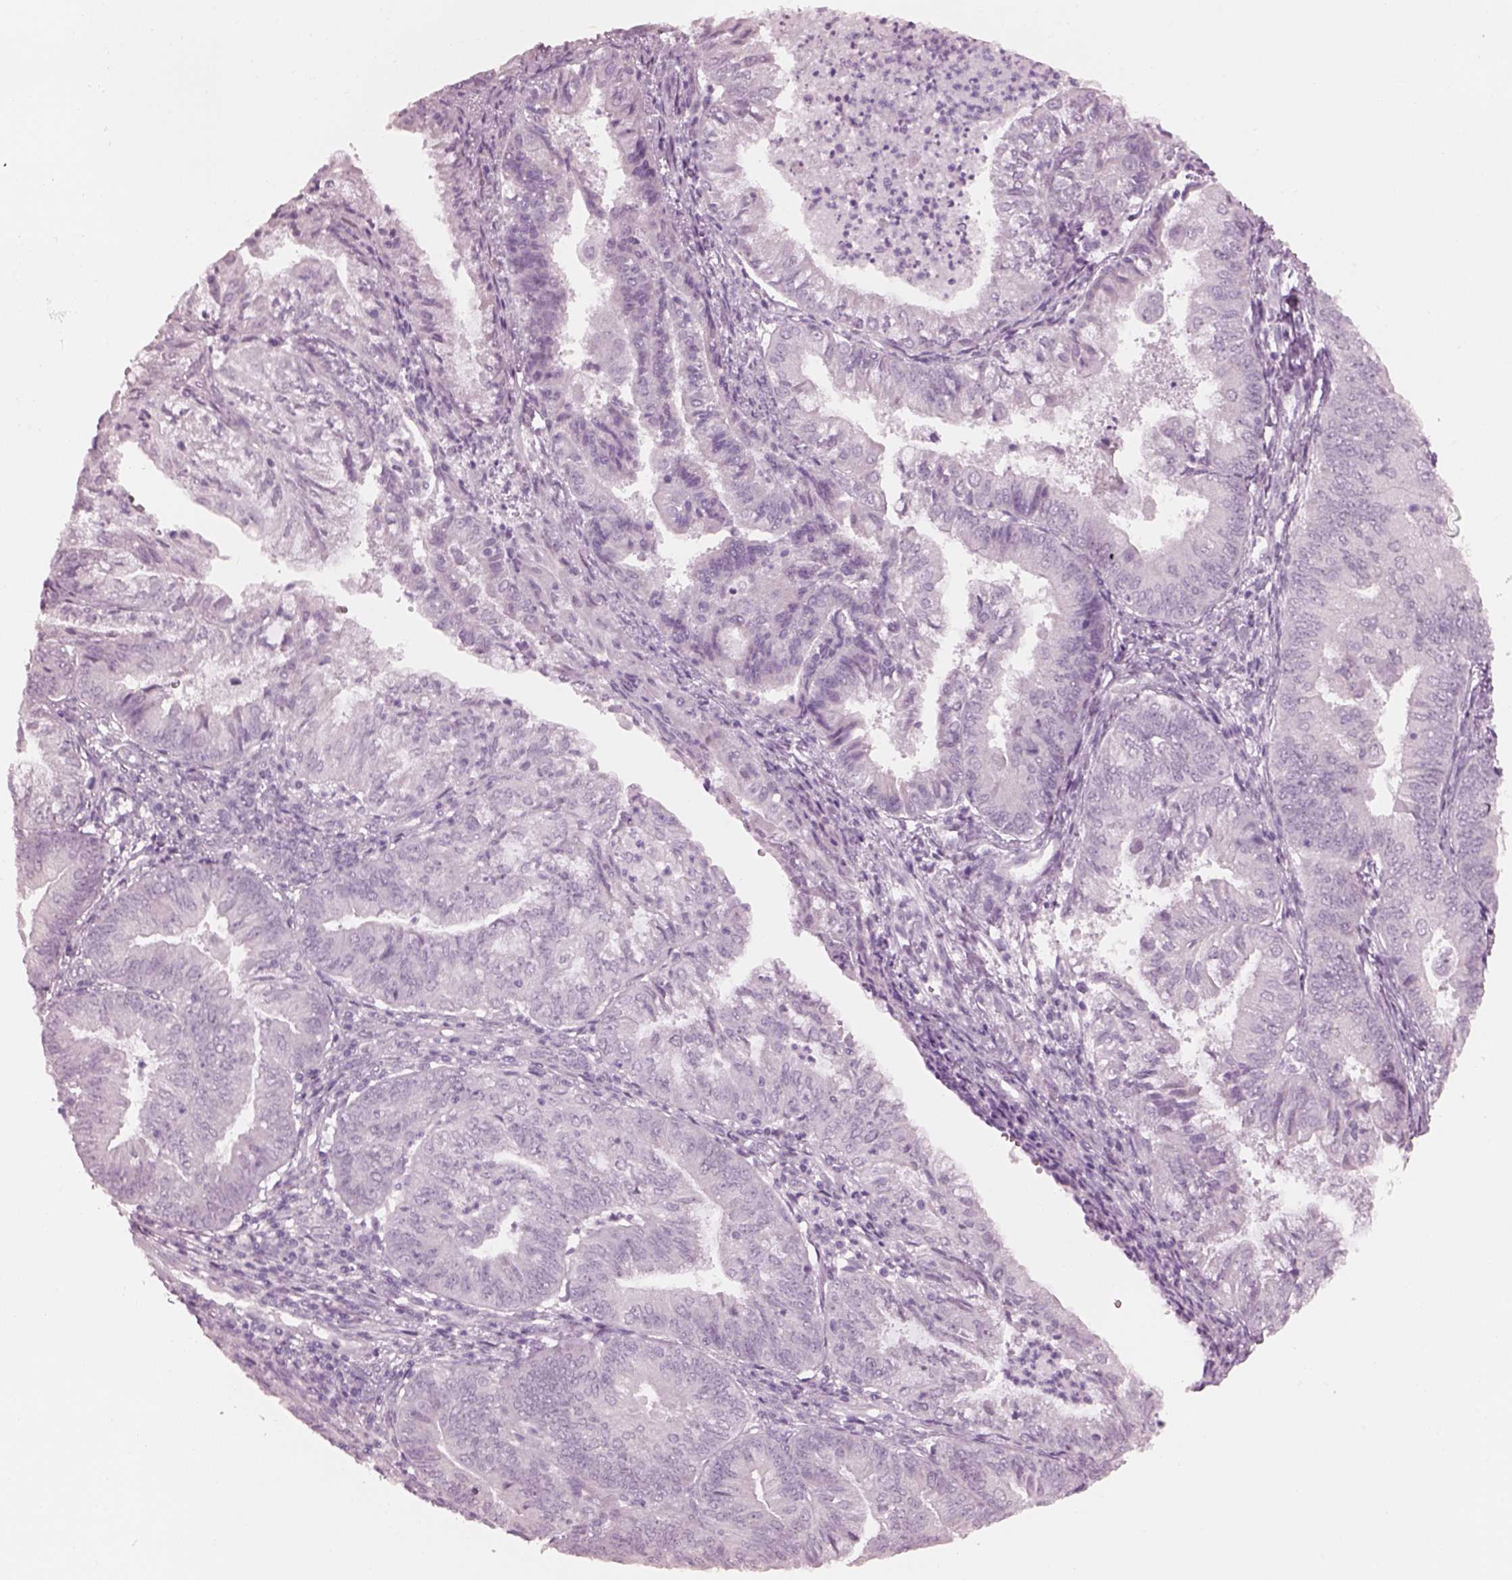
{"staining": {"intensity": "negative", "quantity": "none", "location": "none"}, "tissue": "endometrial cancer", "cell_type": "Tumor cells", "image_type": "cancer", "snomed": [{"axis": "morphology", "description": "Adenocarcinoma, NOS"}, {"axis": "topography", "description": "Endometrium"}], "caption": "Endometrial cancer (adenocarcinoma) was stained to show a protein in brown. There is no significant expression in tumor cells. (Brightfield microscopy of DAB (3,3'-diaminobenzidine) immunohistochemistry at high magnification).", "gene": "KRTAP24-1", "patient": {"sex": "female", "age": 55}}